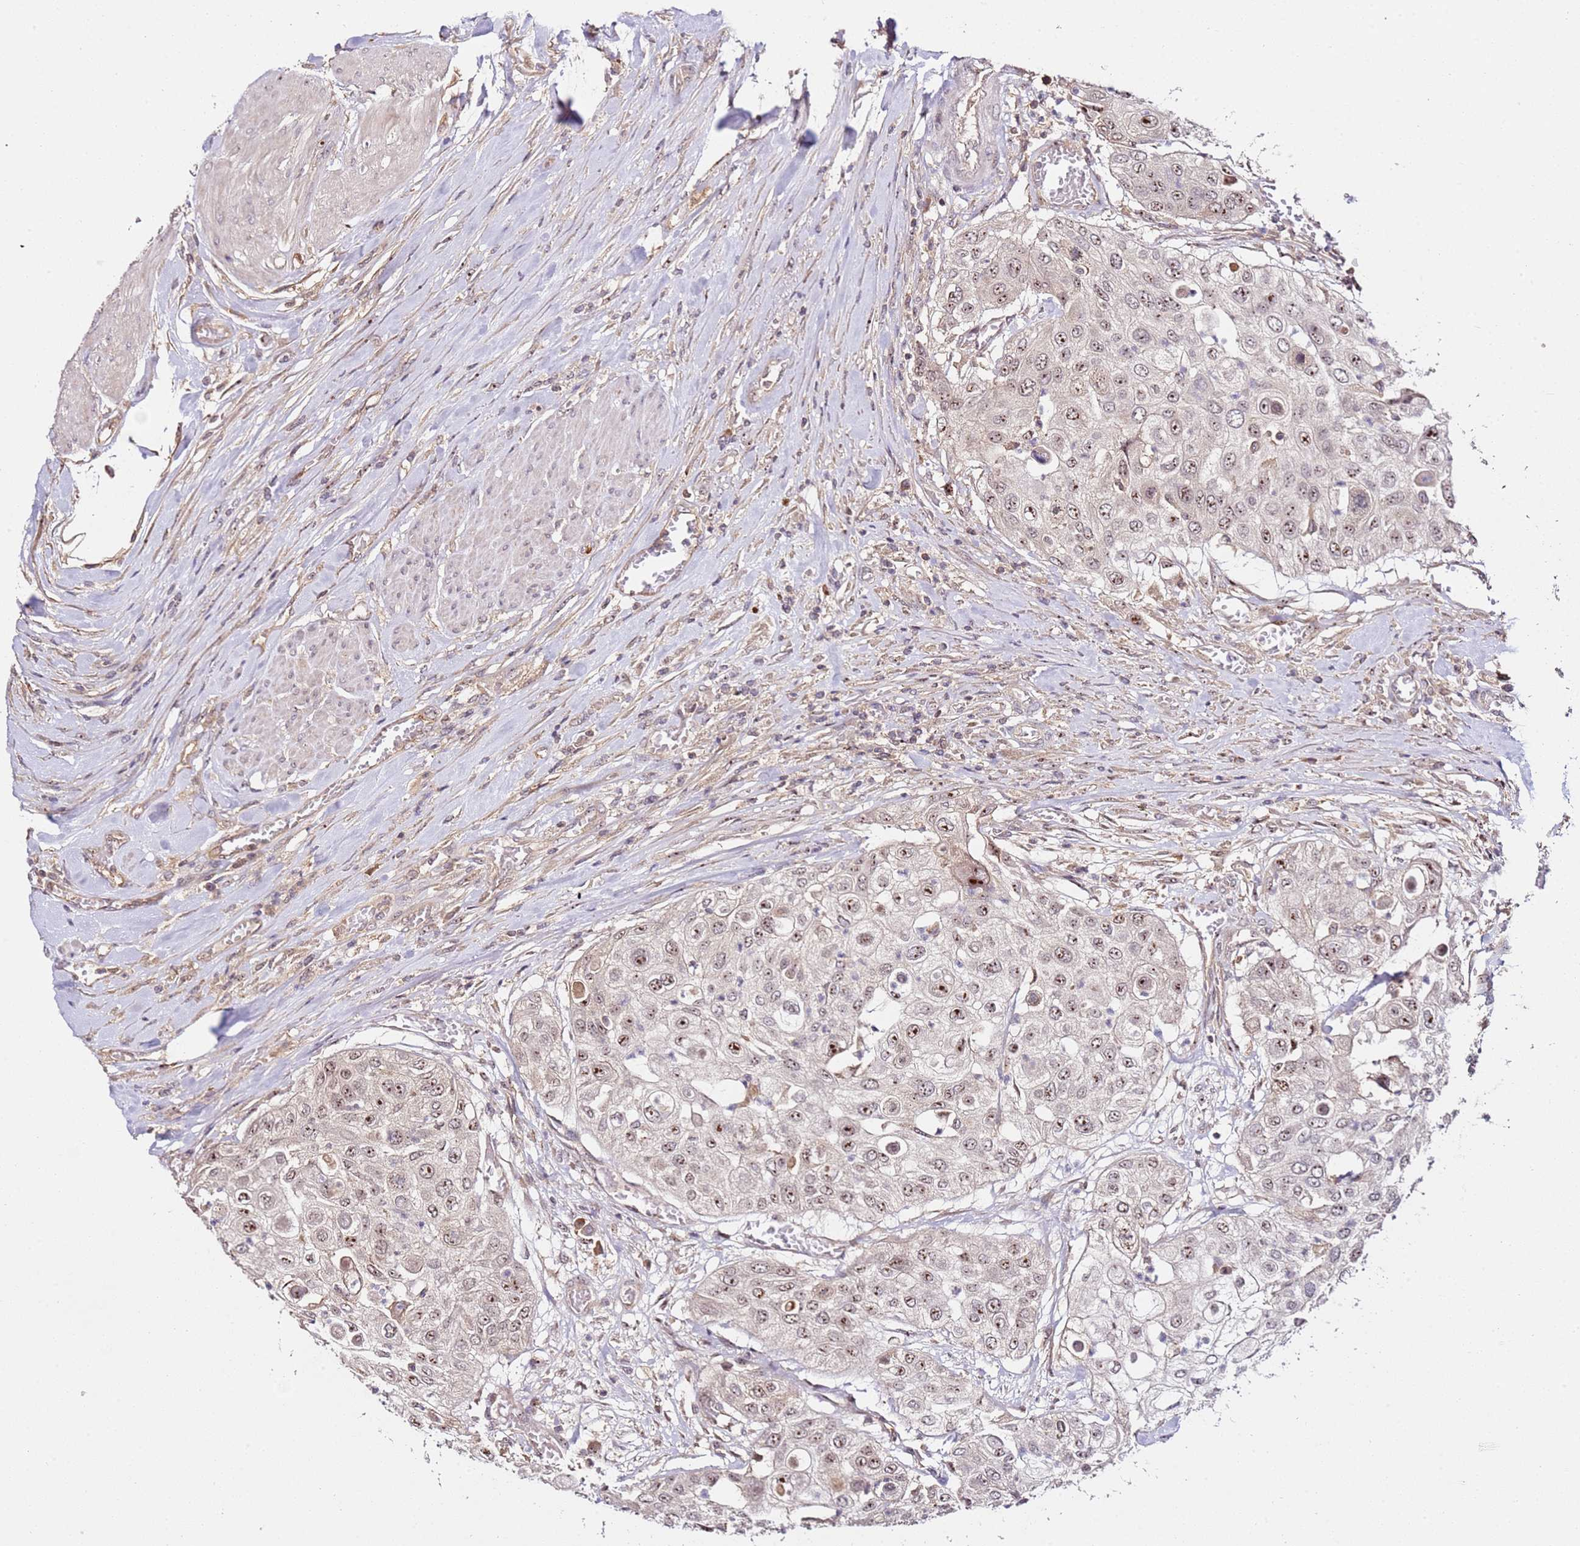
{"staining": {"intensity": "moderate", "quantity": ">75%", "location": "nuclear"}, "tissue": "urothelial cancer", "cell_type": "Tumor cells", "image_type": "cancer", "snomed": [{"axis": "morphology", "description": "Urothelial carcinoma, High grade"}, {"axis": "topography", "description": "Urinary bladder"}], "caption": "There is medium levels of moderate nuclear positivity in tumor cells of urothelial carcinoma (high-grade), as demonstrated by immunohistochemical staining (brown color).", "gene": "DDX27", "patient": {"sex": "female", "age": 79}}